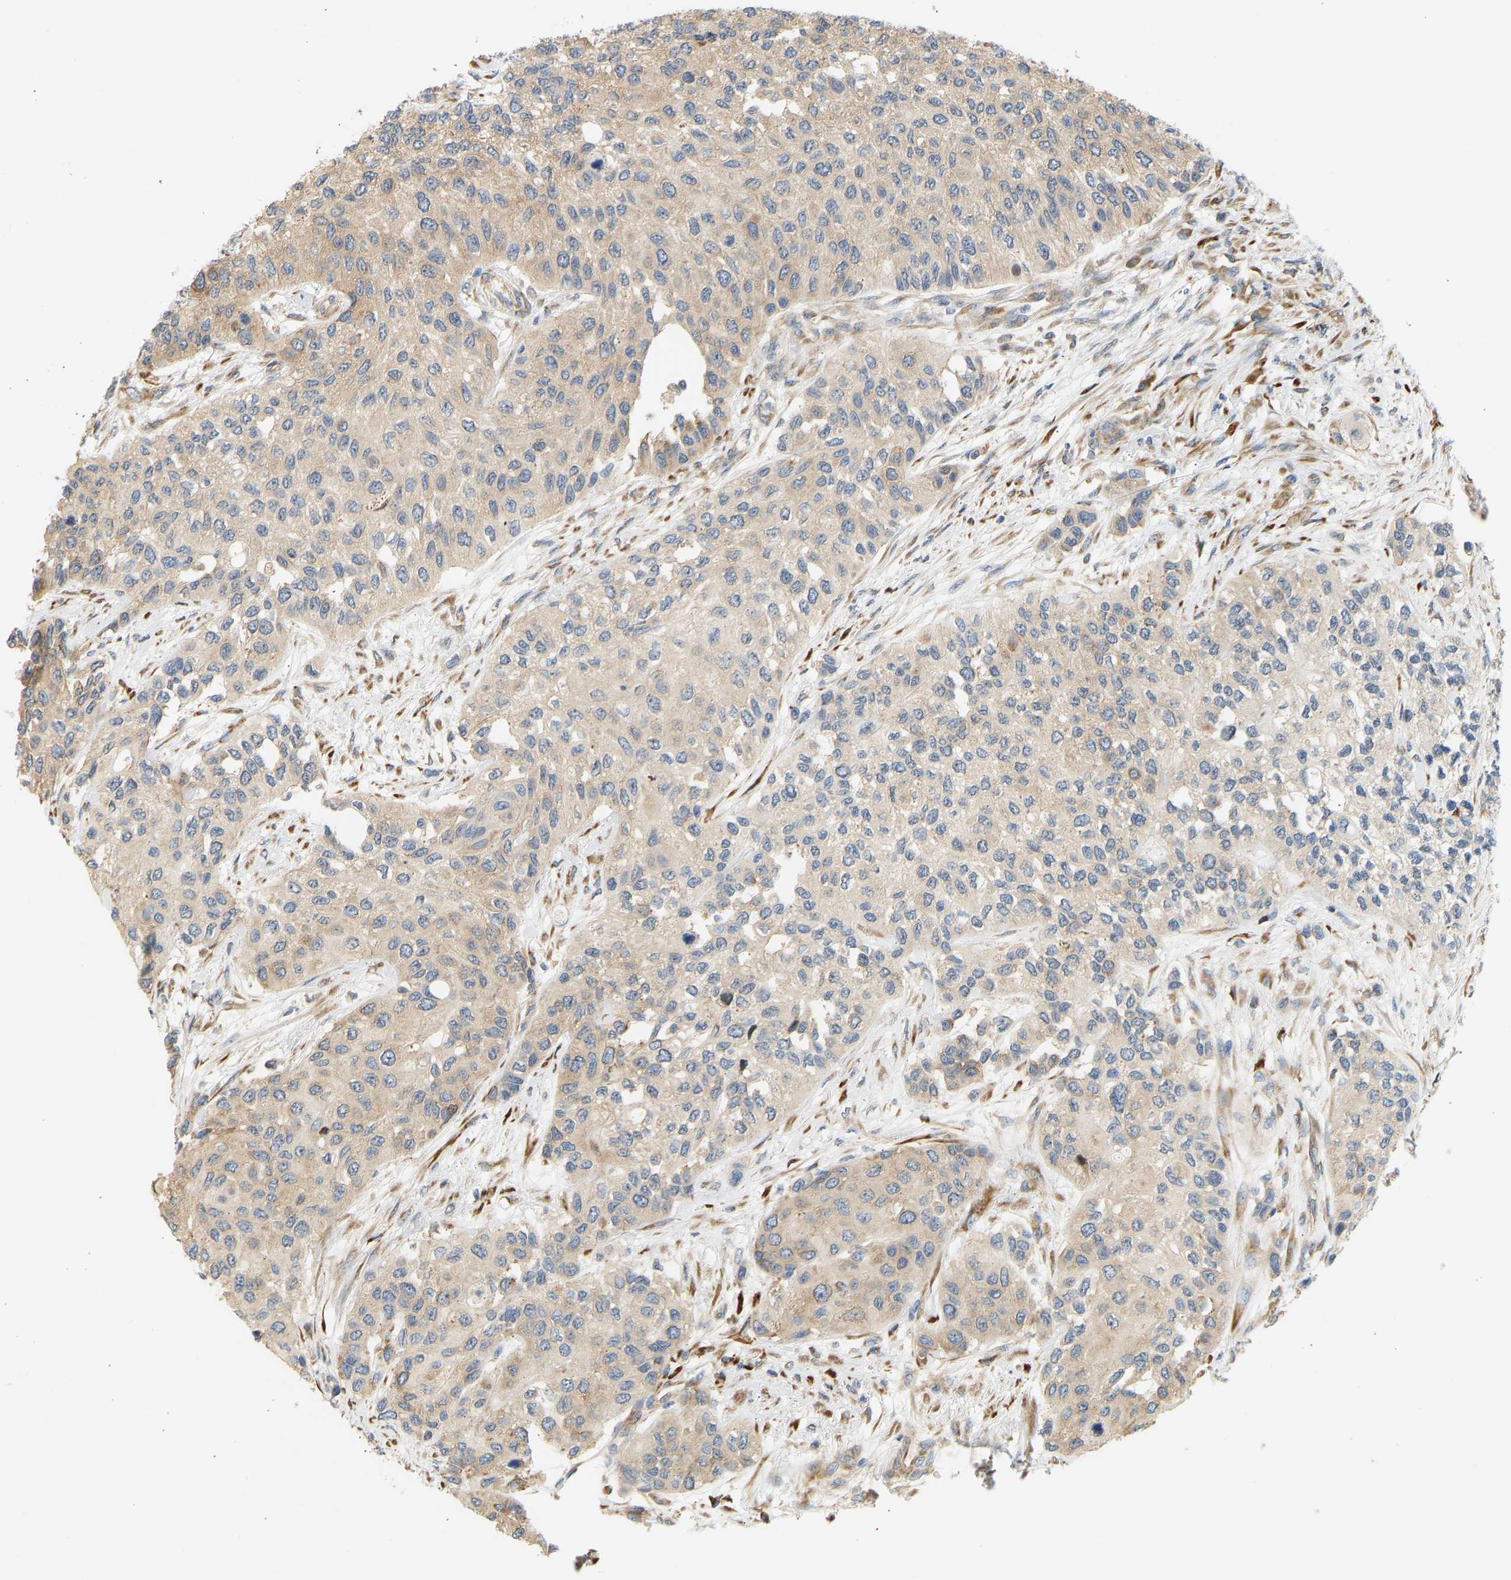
{"staining": {"intensity": "weak", "quantity": ">75%", "location": "cytoplasmic/membranous"}, "tissue": "urothelial cancer", "cell_type": "Tumor cells", "image_type": "cancer", "snomed": [{"axis": "morphology", "description": "Urothelial carcinoma, High grade"}, {"axis": "topography", "description": "Urinary bladder"}], "caption": "Urothelial carcinoma (high-grade) stained for a protein shows weak cytoplasmic/membranous positivity in tumor cells.", "gene": "RPS14", "patient": {"sex": "female", "age": 56}}